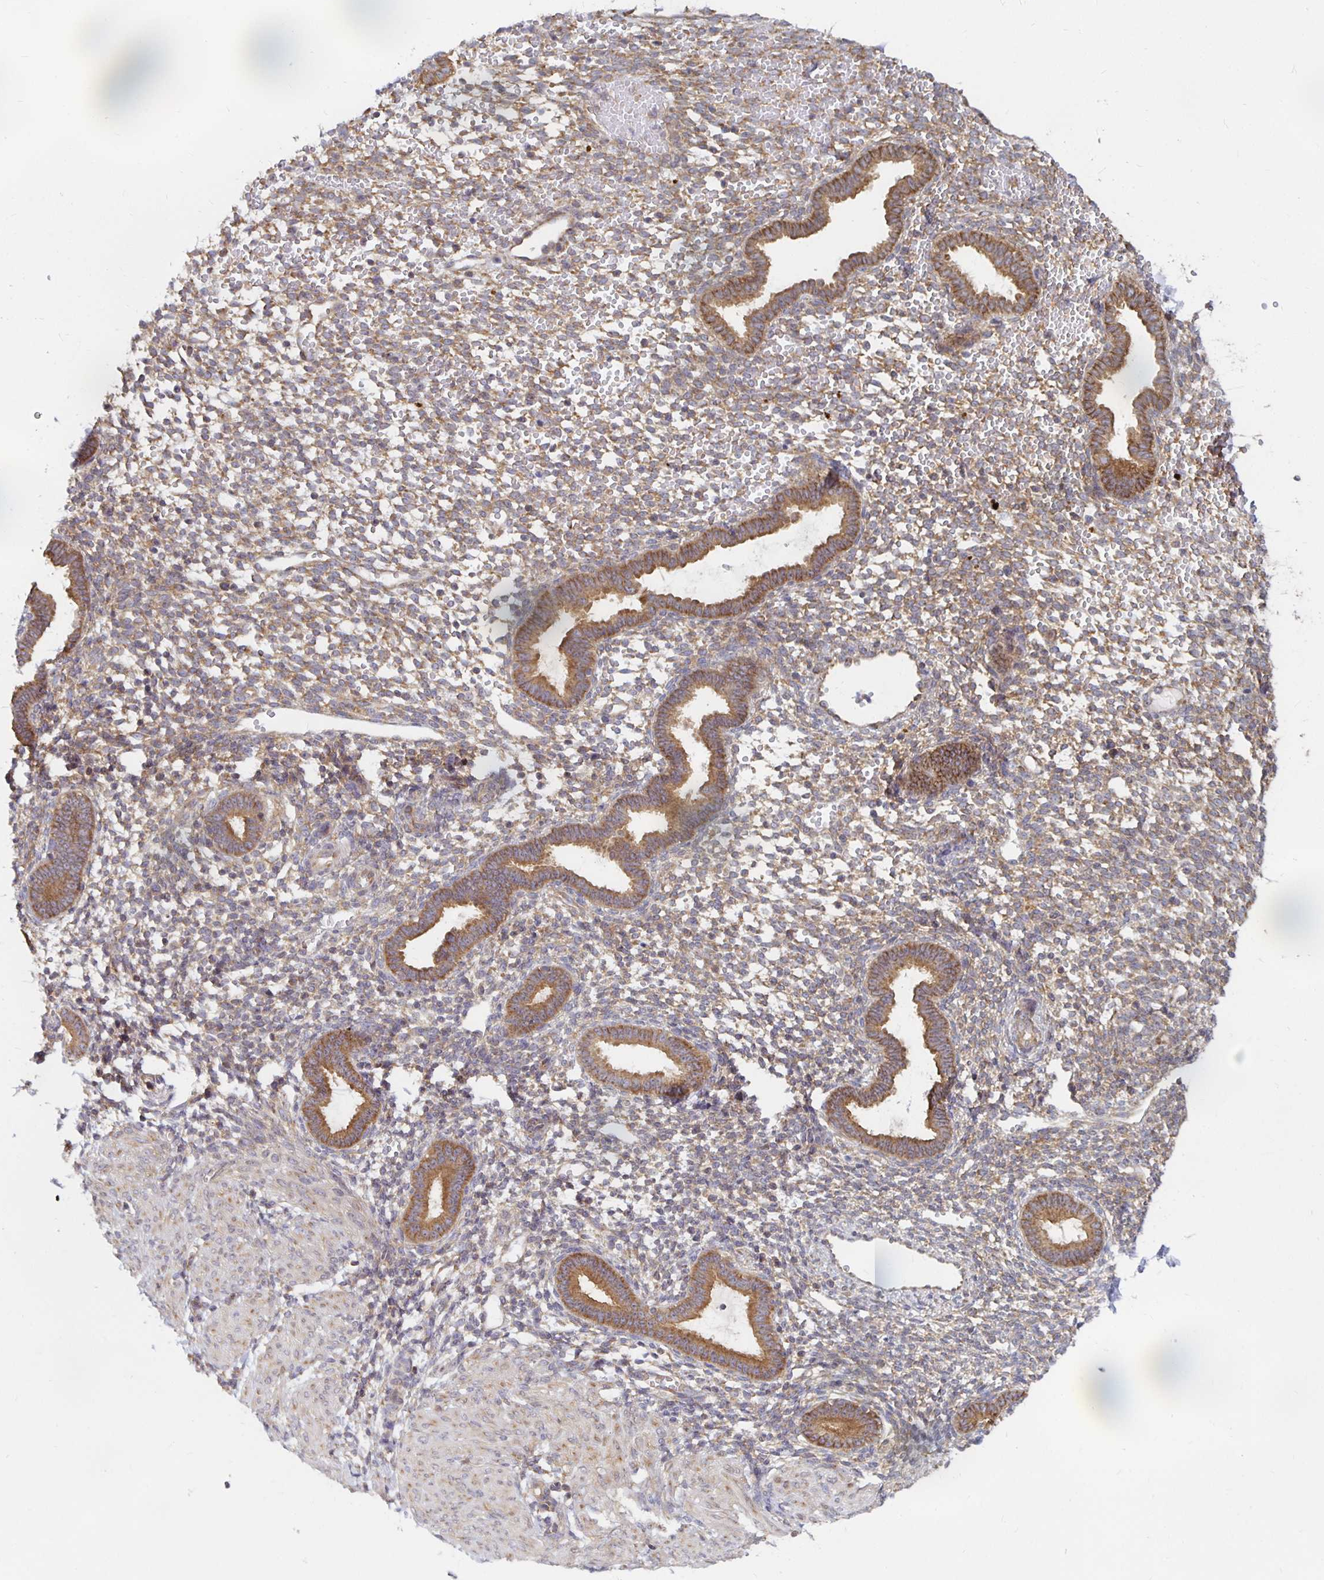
{"staining": {"intensity": "weak", "quantity": "25%-75%", "location": "cytoplasmic/membranous"}, "tissue": "endometrium", "cell_type": "Cells in endometrial stroma", "image_type": "normal", "snomed": [{"axis": "morphology", "description": "Normal tissue, NOS"}, {"axis": "topography", "description": "Endometrium"}], "caption": "Protein positivity by immunohistochemistry (IHC) demonstrates weak cytoplasmic/membranous expression in about 25%-75% of cells in endometrial stroma in normal endometrium.", "gene": "PDAP1", "patient": {"sex": "female", "age": 36}}